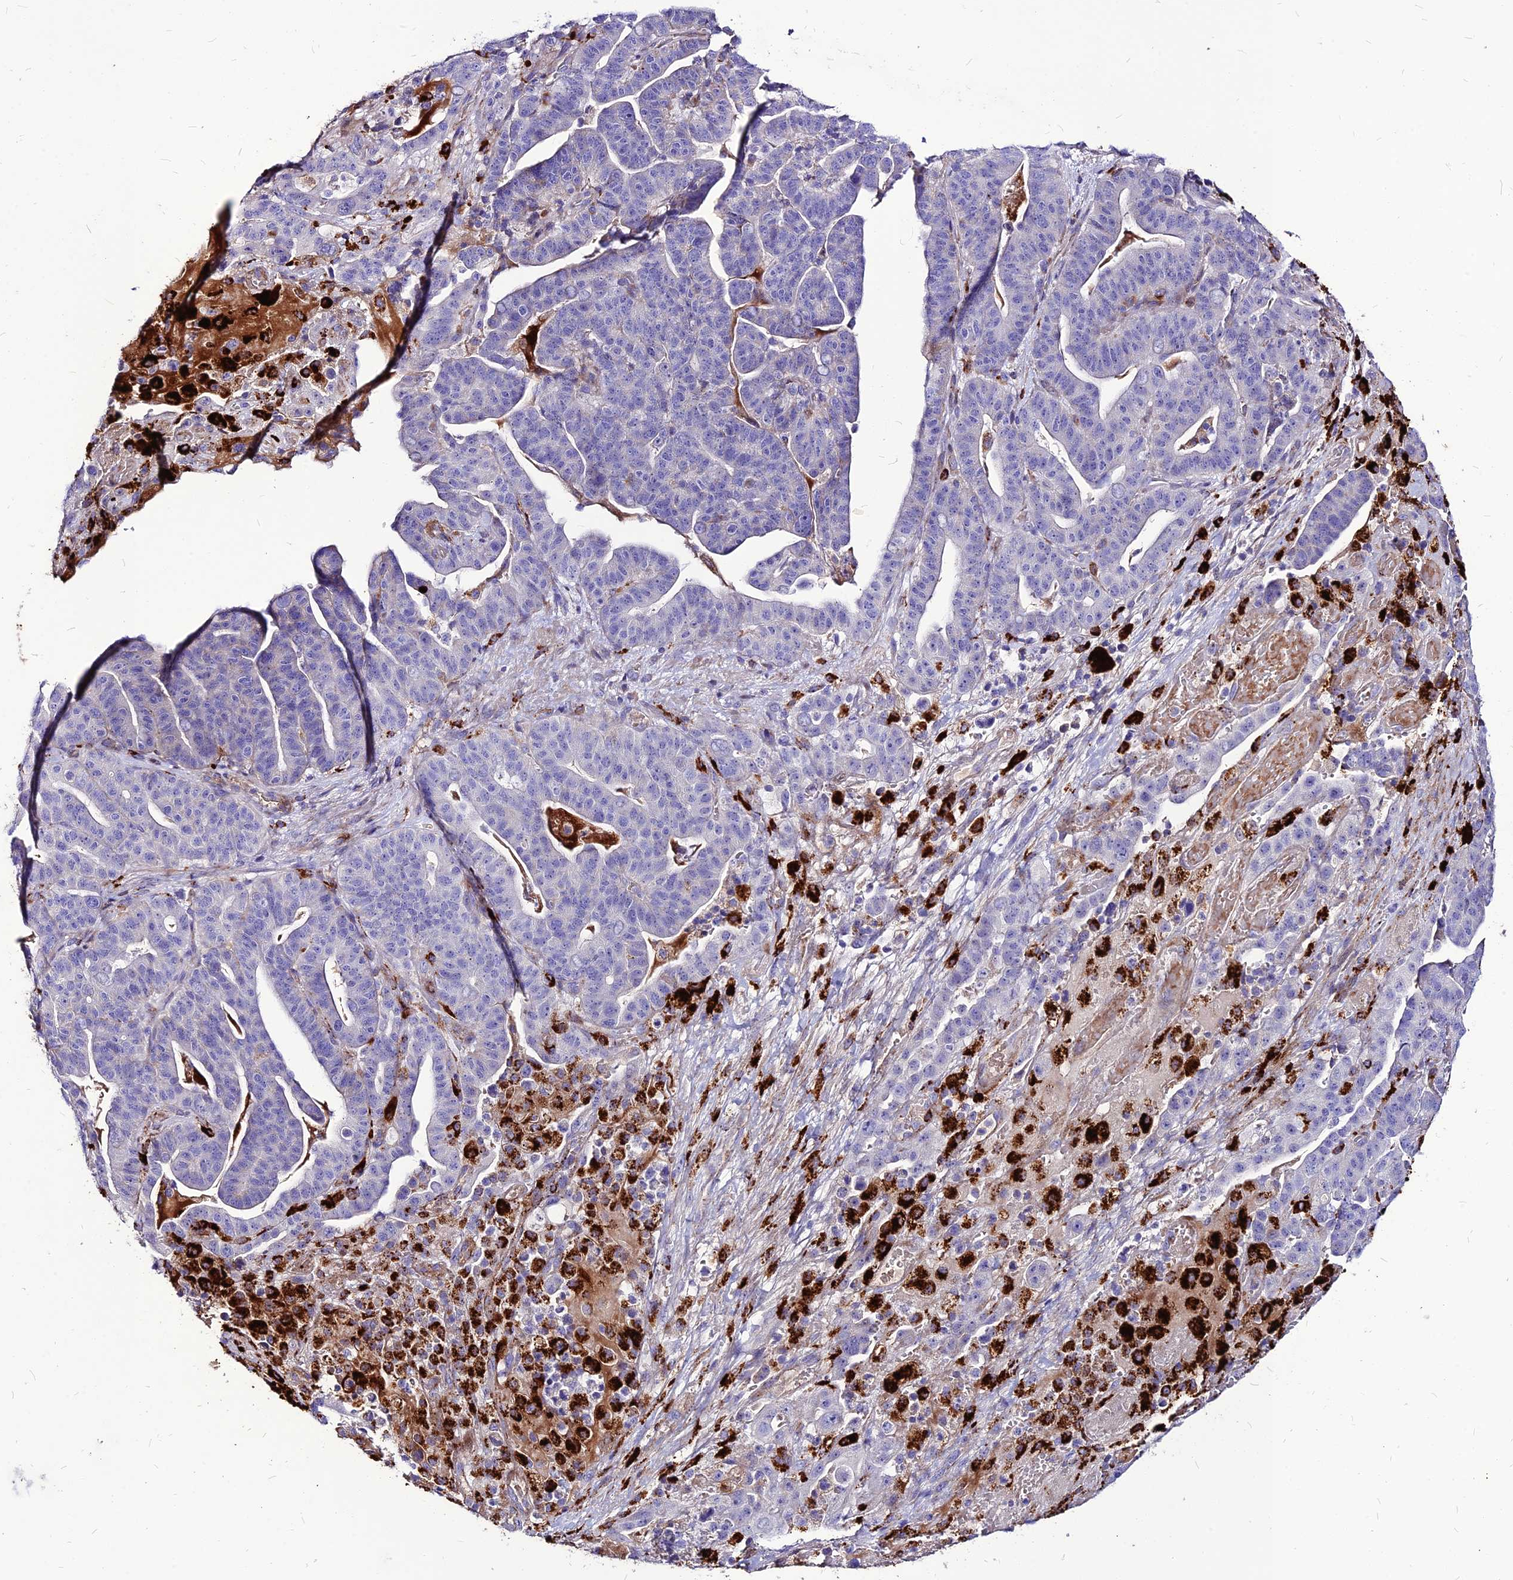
{"staining": {"intensity": "negative", "quantity": "none", "location": "none"}, "tissue": "stomach cancer", "cell_type": "Tumor cells", "image_type": "cancer", "snomed": [{"axis": "morphology", "description": "Adenocarcinoma, NOS"}, {"axis": "topography", "description": "Stomach"}], "caption": "DAB (3,3'-diaminobenzidine) immunohistochemical staining of stomach cancer (adenocarcinoma) reveals no significant positivity in tumor cells.", "gene": "RIMOC1", "patient": {"sex": "male", "age": 48}}